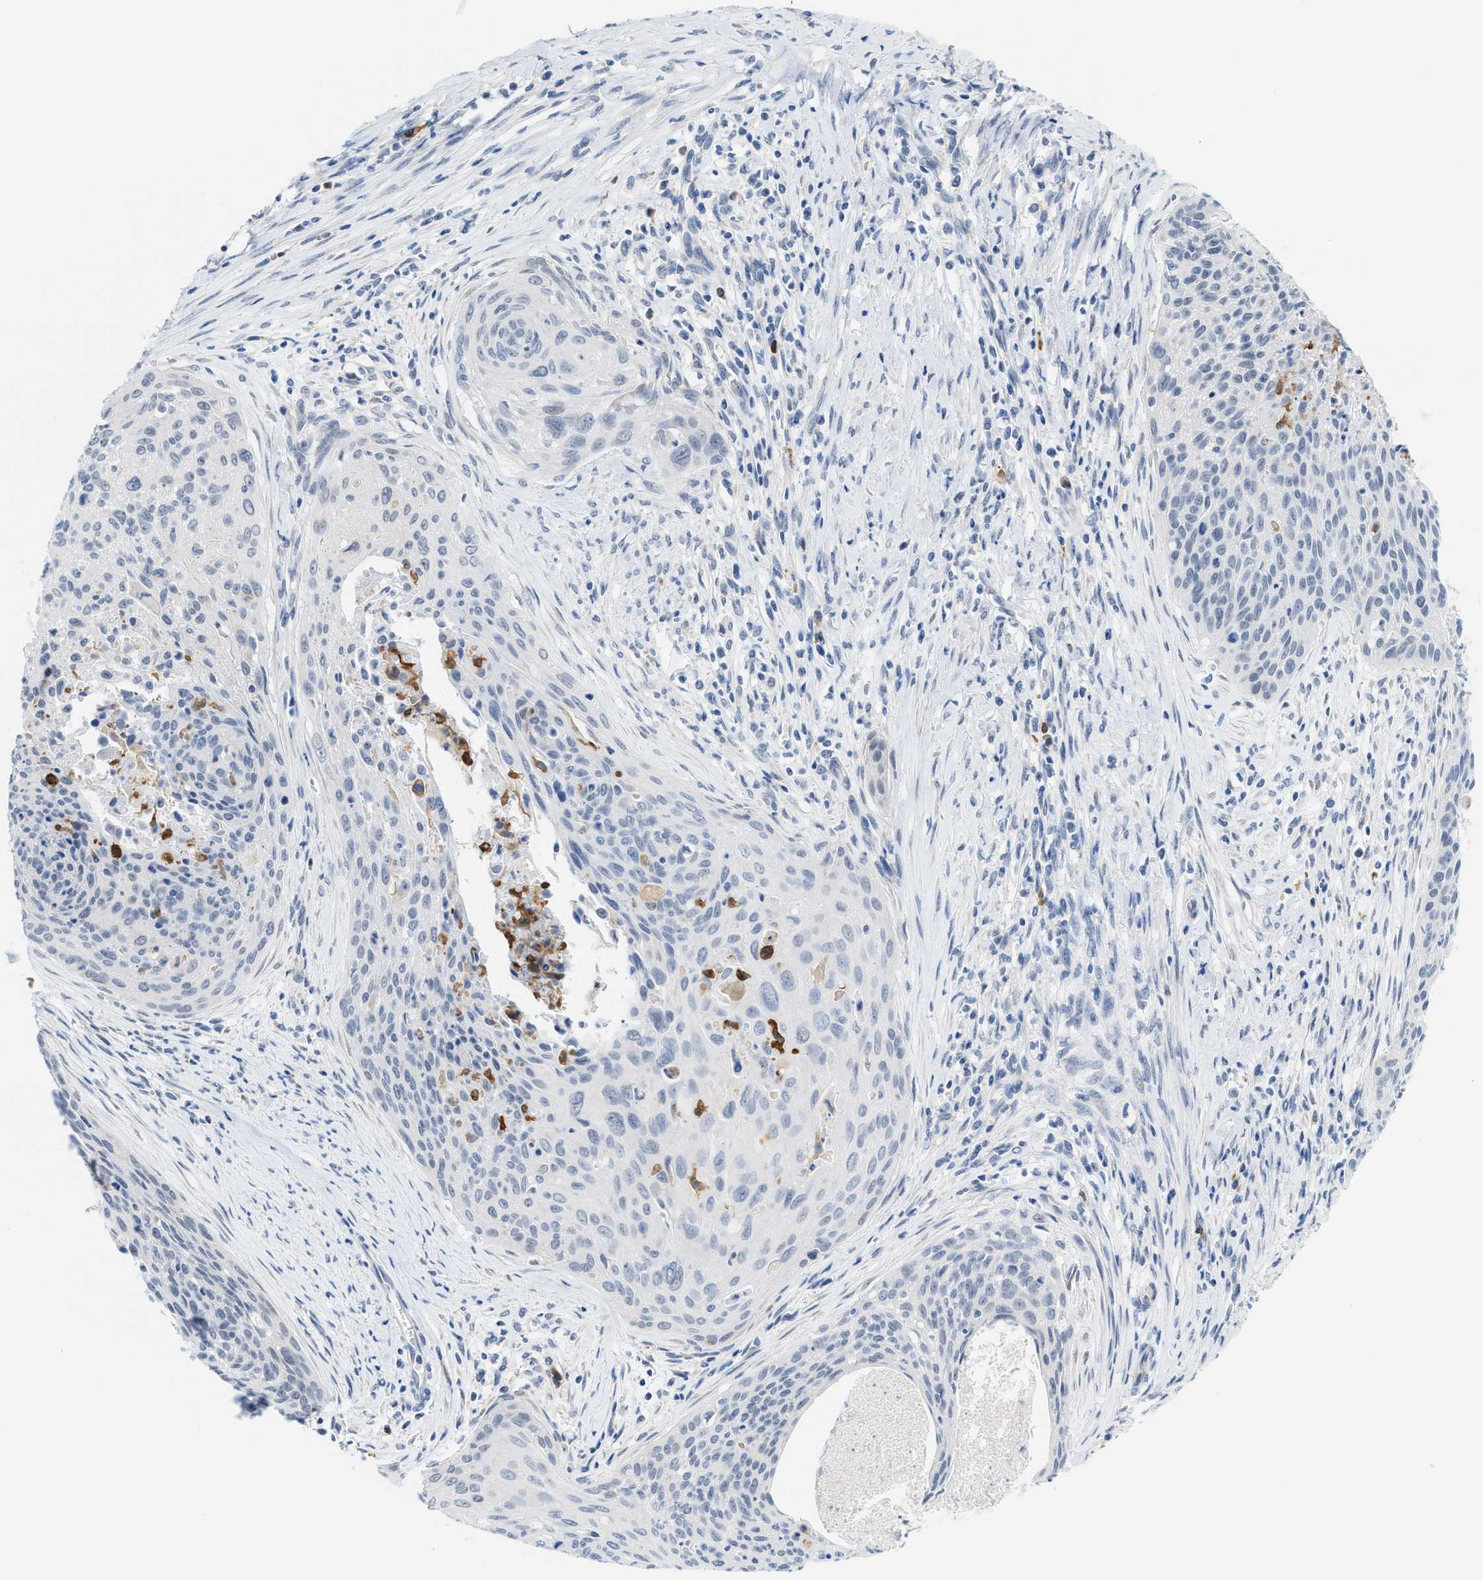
{"staining": {"intensity": "negative", "quantity": "none", "location": "none"}, "tissue": "cervical cancer", "cell_type": "Tumor cells", "image_type": "cancer", "snomed": [{"axis": "morphology", "description": "Squamous cell carcinoma, NOS"}, {"axis": "topography", "description": "Cervix"}], "caption": "Tumor cells are negative for brown protein staining in cervical cancer (squamous cell carcinoma).", "gene": "KIFC3", "patient": {"sex": "female", "age": 55}}